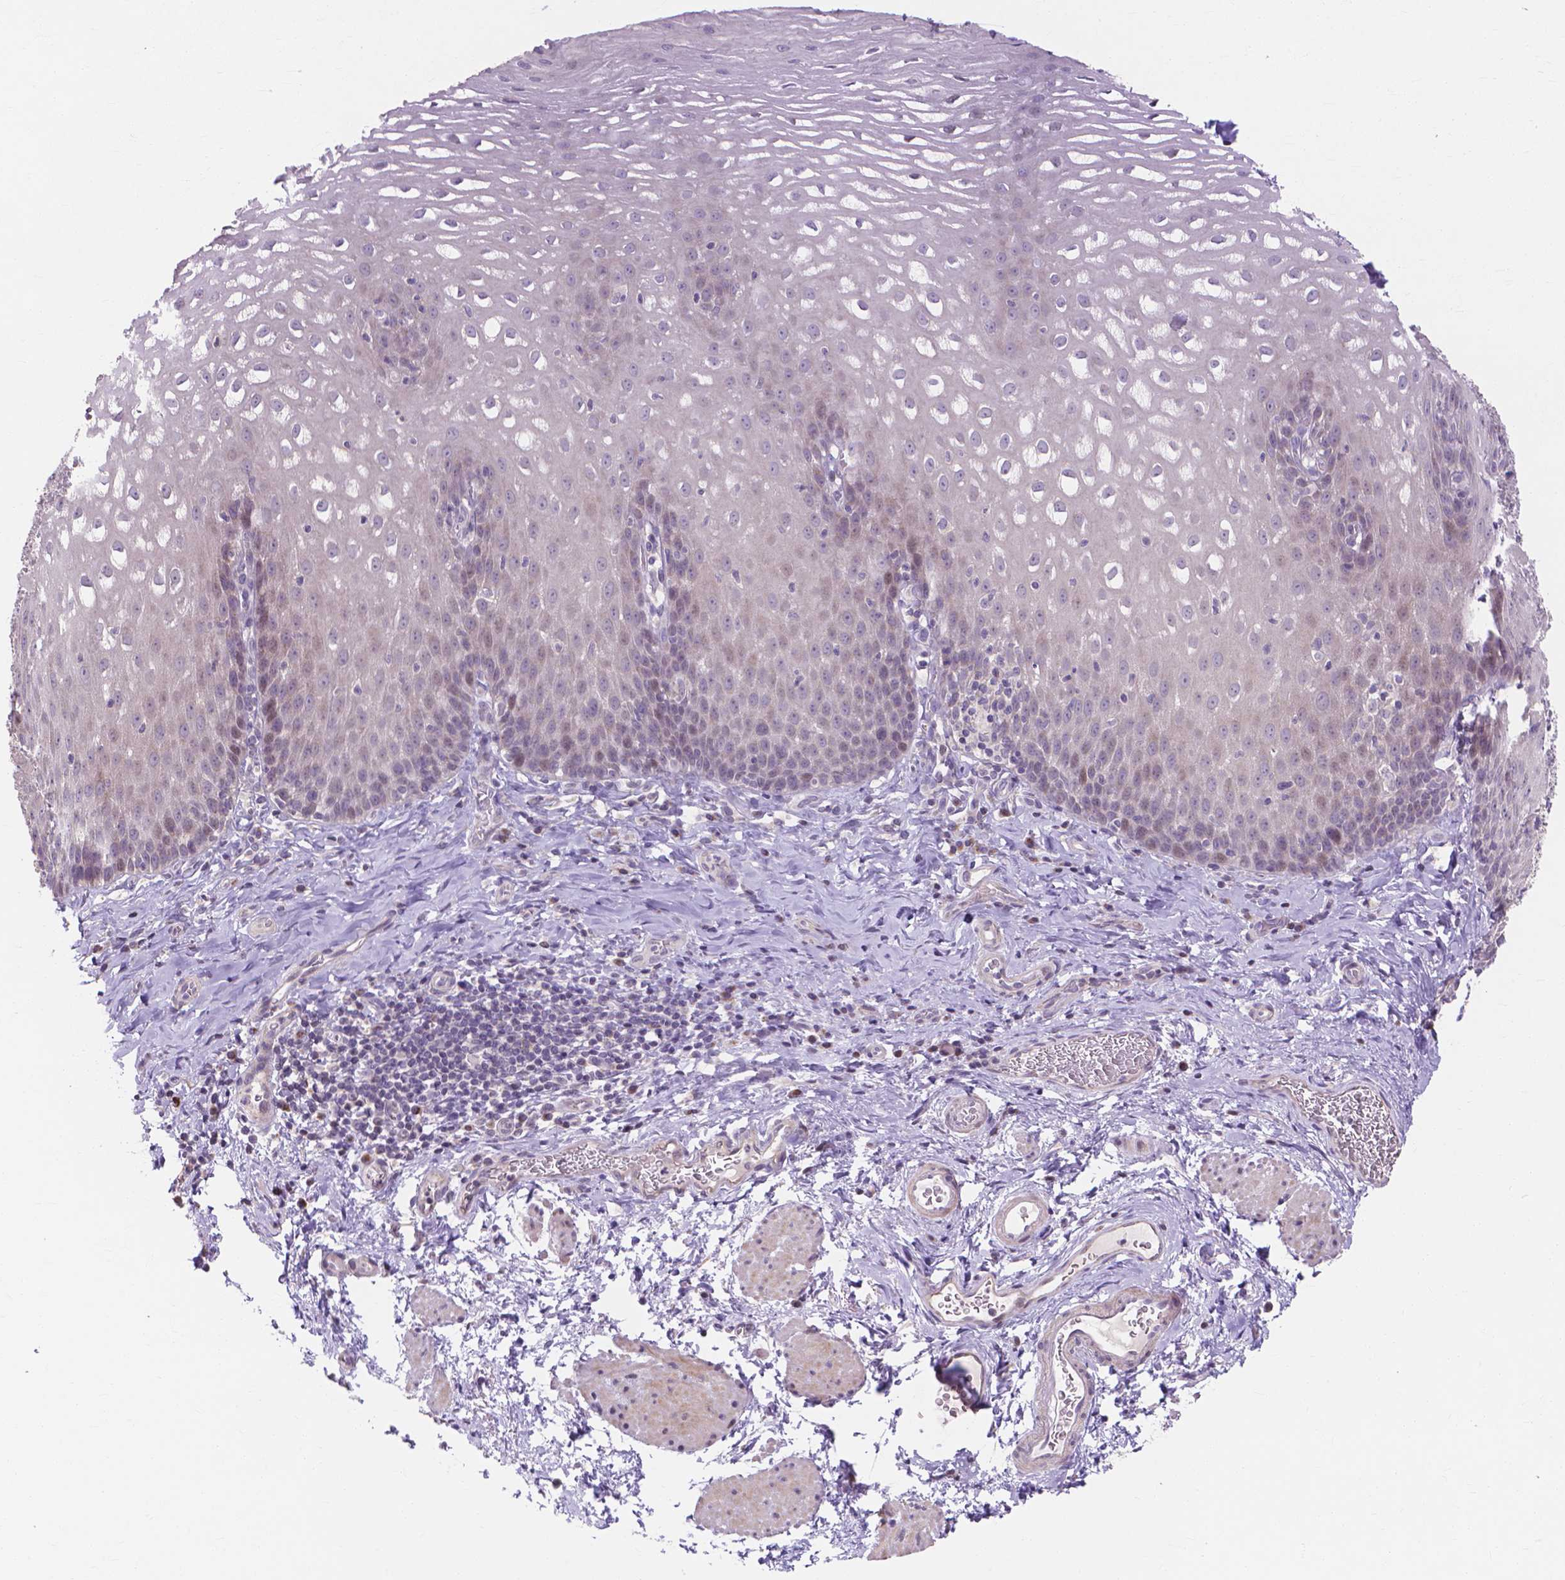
{"staining": {"intensity": "negative", "quantity": "none", "location": "none"}, "tissue": "esophagus", "cell_type": "Squamous epithelial cells", "image_type": "normal", "snomed": [{"axis": "morphology", "description": "Normal tissue, NOS"}, {"axis": "topography", "description": "Esophagus"}], "caption": "An immunohistochemistry (IHC) photomicrograph of normal esophagus is shown. There is no staining in squamous epithelial cells of esophagus.", "gene": "PRDM13", "patient": {"sex": "male", "age": 68}}